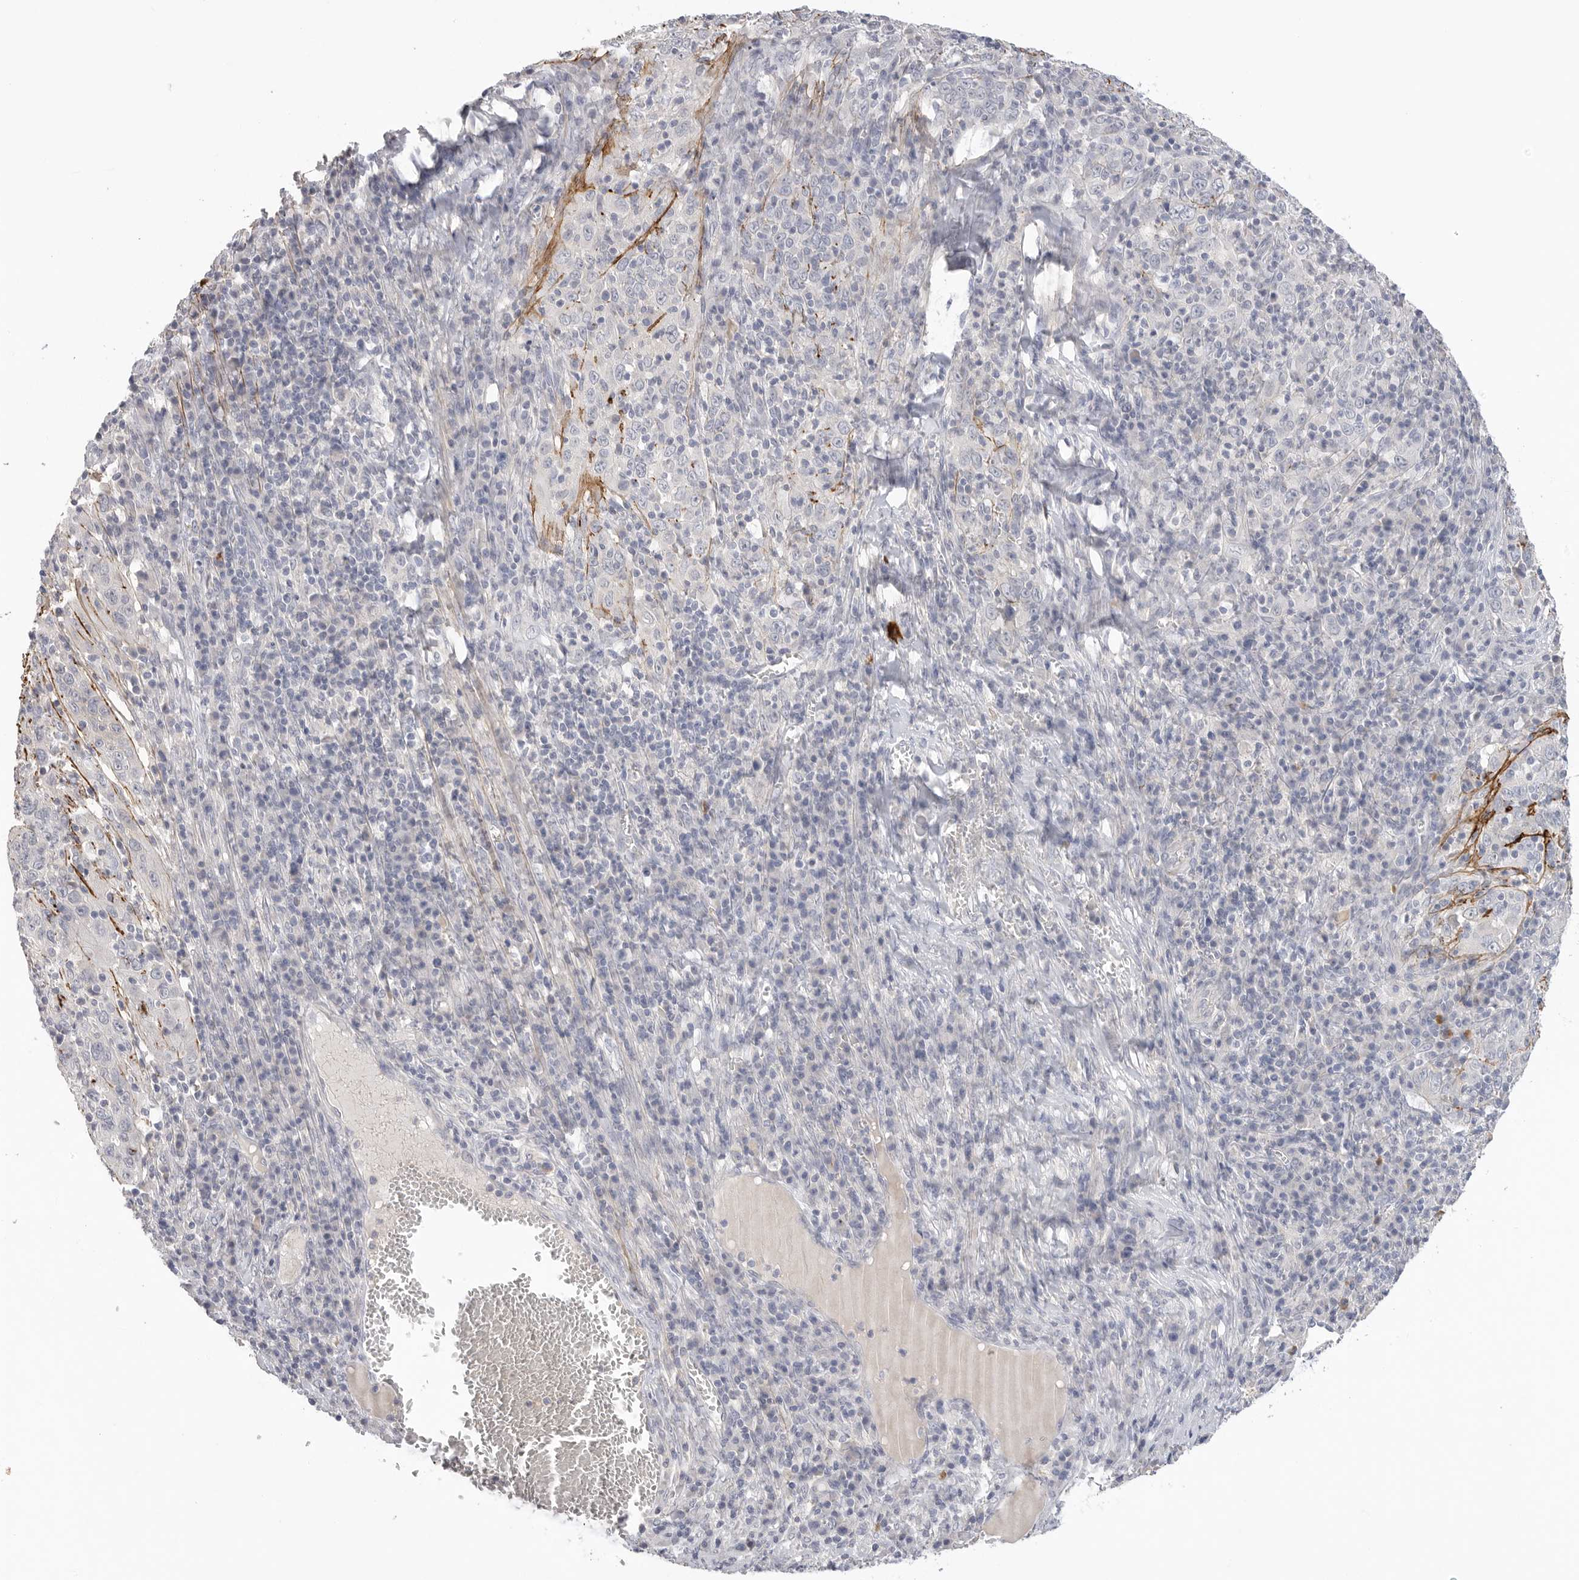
{"staining": {"intensity": "negative", "quantity": "none", "location": "none"}, "tissue": "cervical cancer", "cell_type": "Tumor cells", "image_type": "cancer", "snomed": [{"axis": "morphology", "description": "Squamous cell carcinoma, NOS"}, {"axis": "topography", "description": "Cervix"}], "caption": "A high-resolution histopathology image shows immunohistochemistry staining of cervical cancer (squamous cell carcinoma), which shows no significant staining in tumor cells.", "gene": "FBN2", "patient": {"sex": "female", "age": 46}}